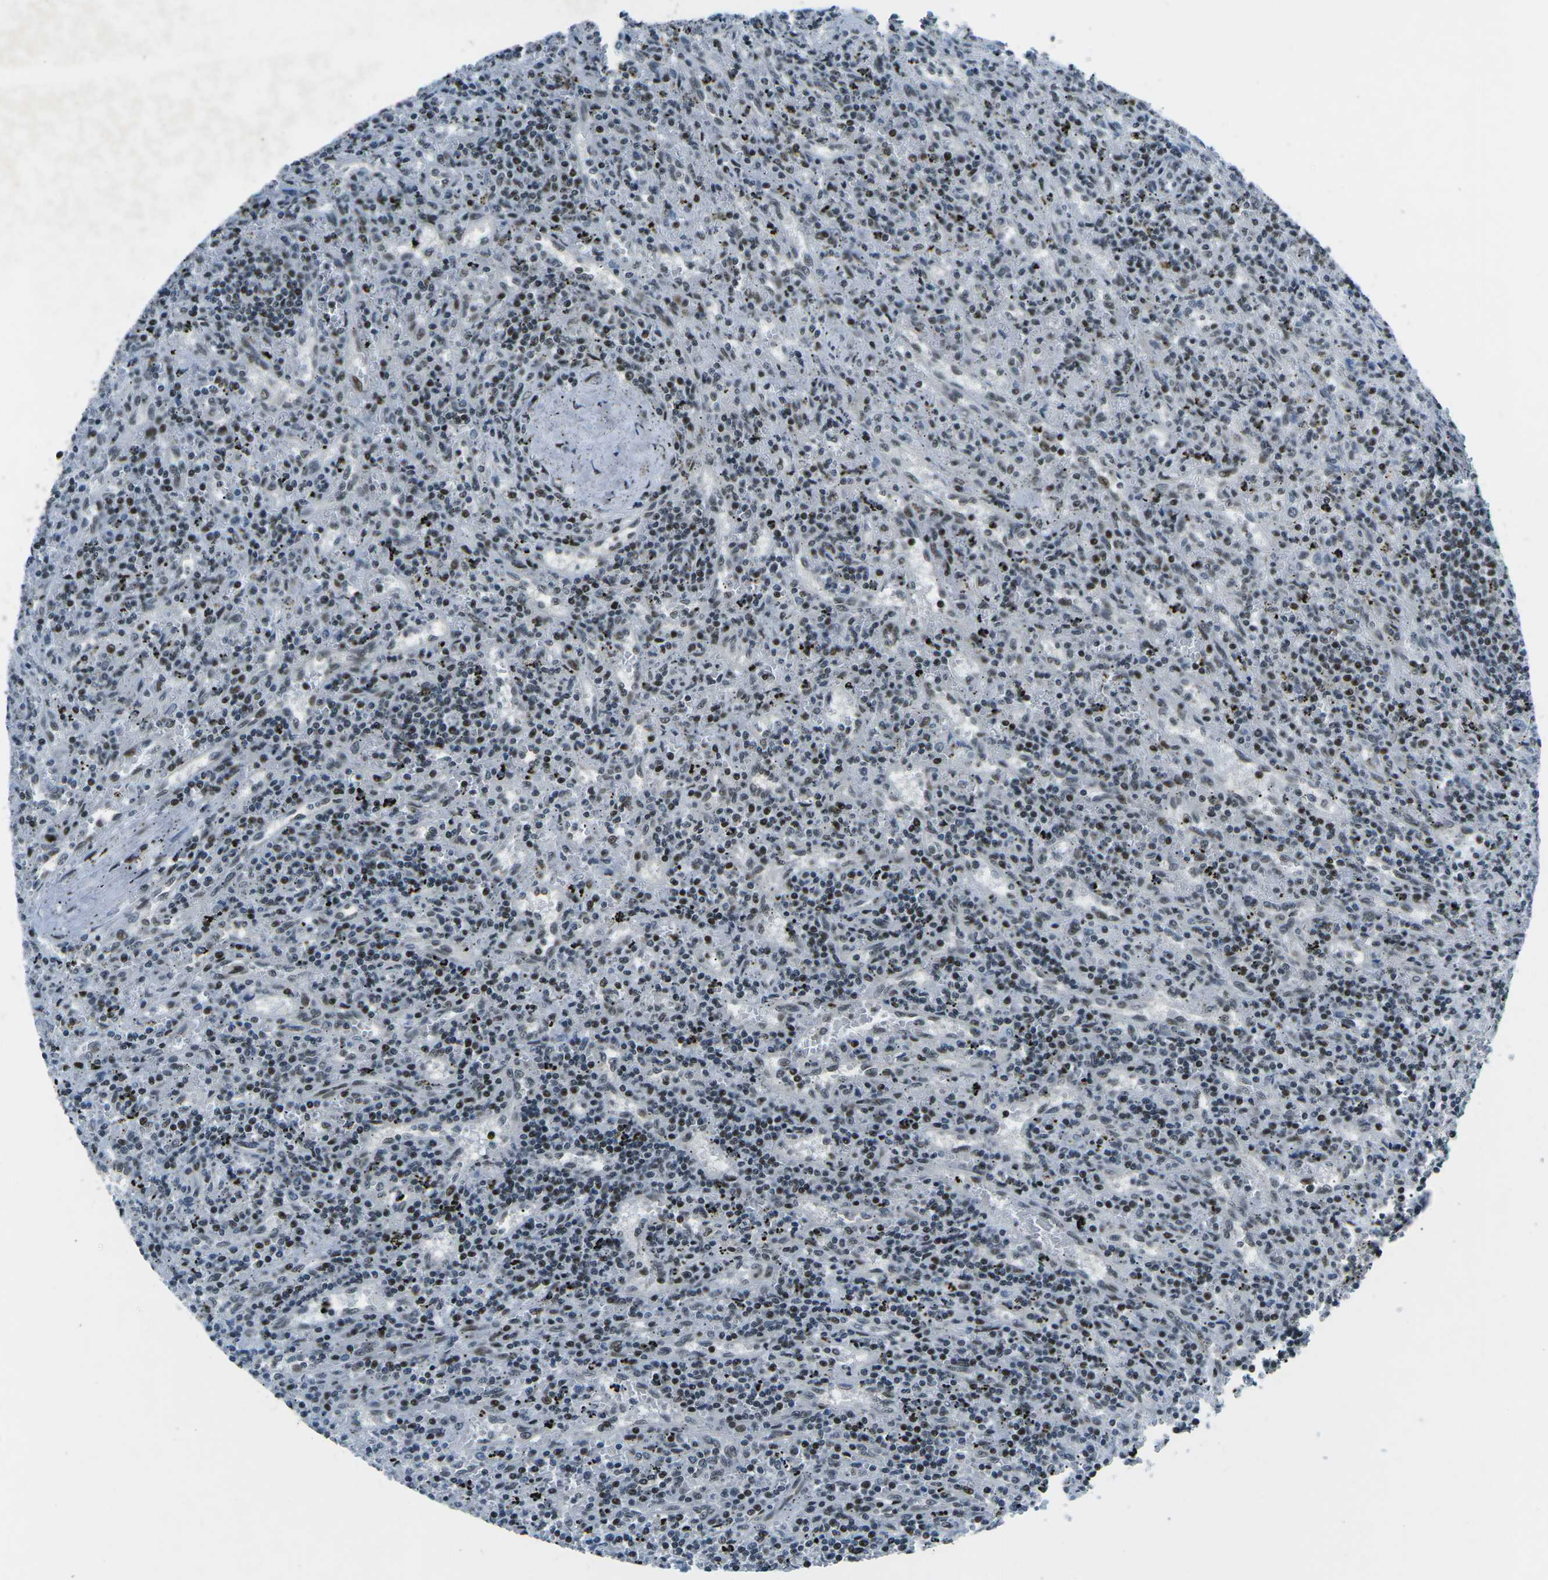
{"staining": {"intensity": "moderate", "quantity": "25%-75%", "location": "nuclear"}, "tissue": "lymphoma", "cell_type": "Tumor cells", "image_type": "cancer", "snomed": [{"axis": "morphology", "description": "Malignant lymphoma, non-Hodgkin's type, Low grade"}, {"axis": "topography", "description": "Spleen"}], "caption": "Human lymphoma stained with a brown dye shows moderate nuclear positive staining in approximately 25%-75% of tumor cells.", "gene": "RBL2", "patient": {"sex": "male", "age": 76}}